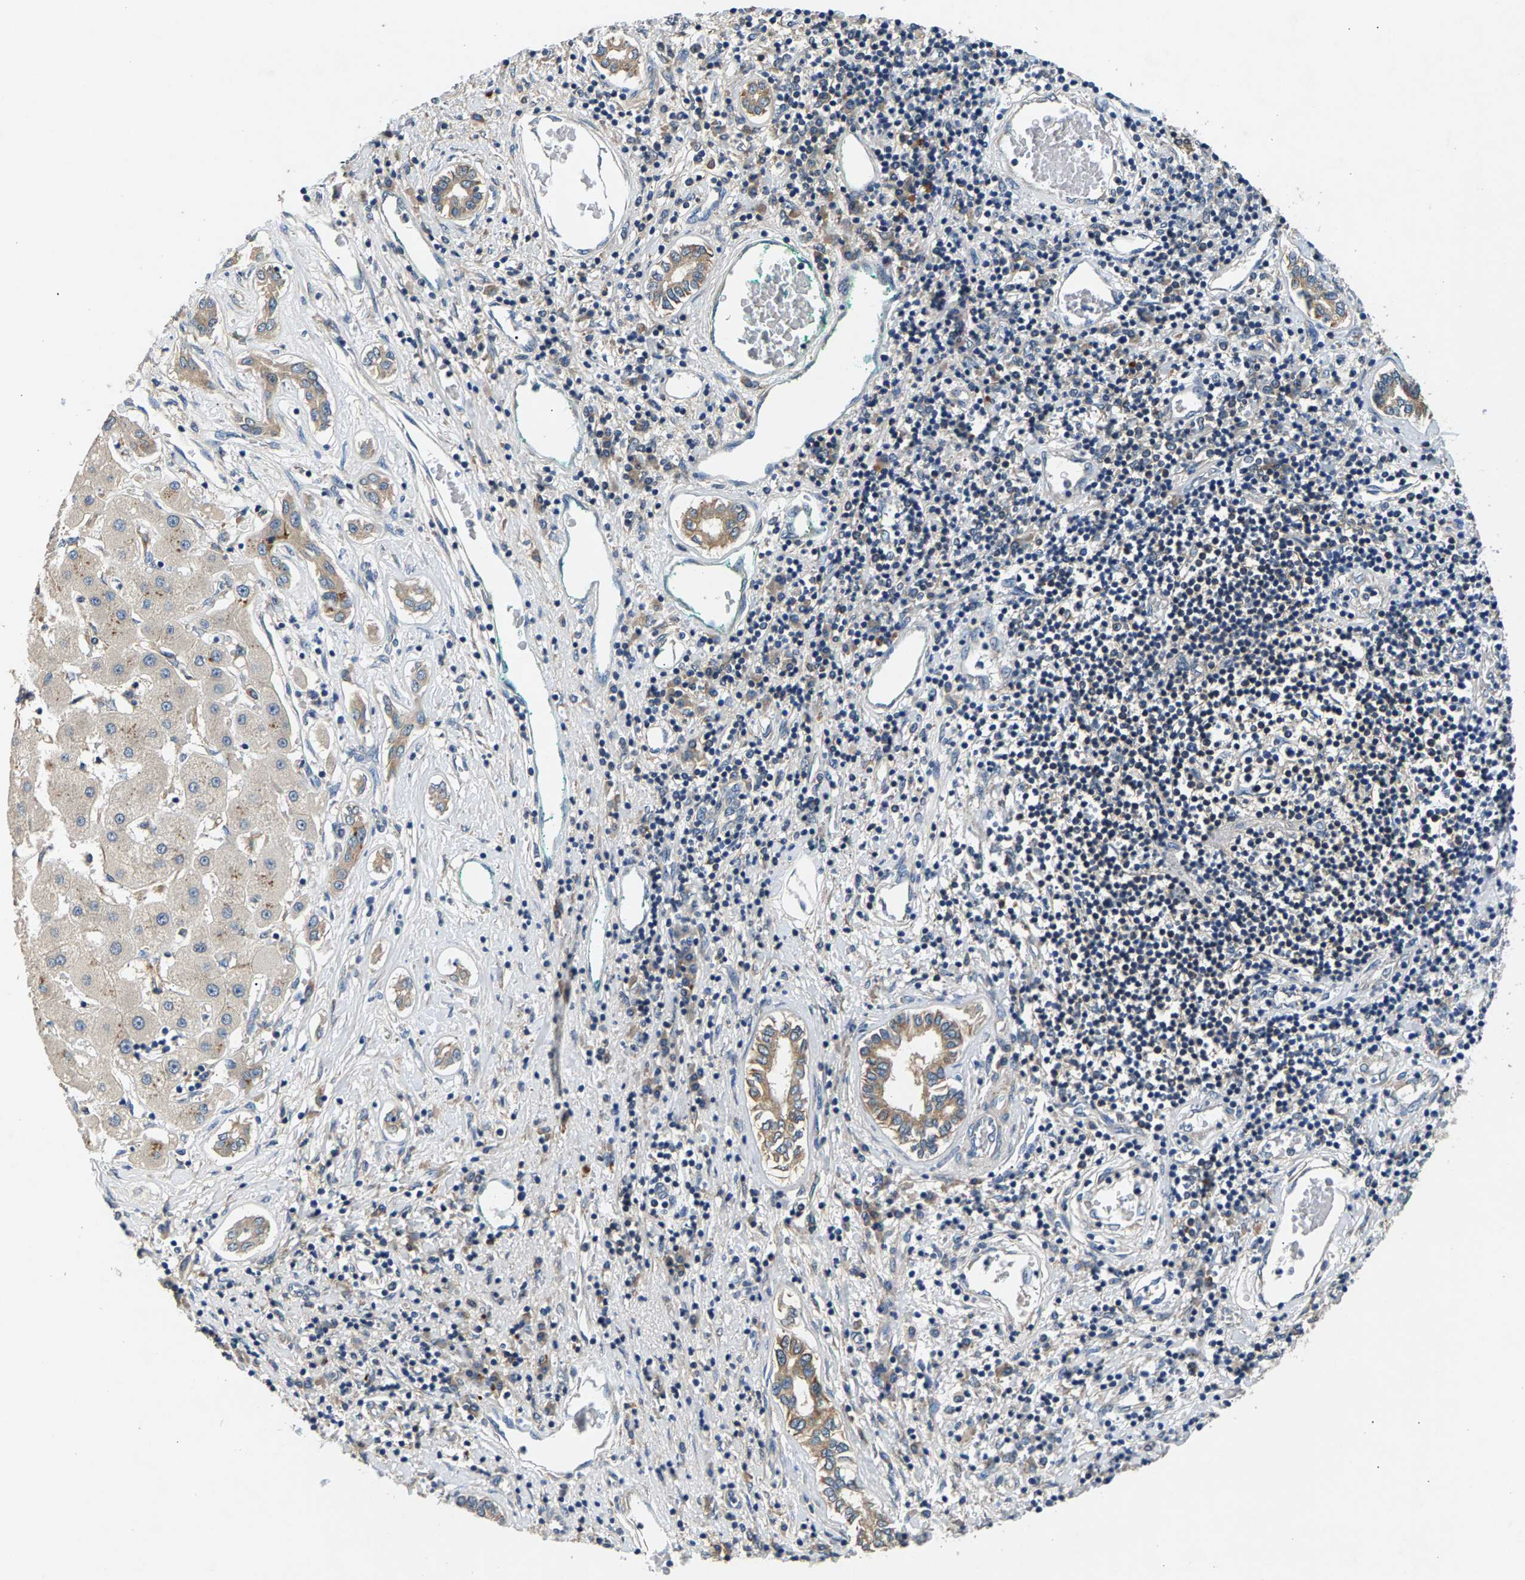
{"staining": {"intensity": "negative", "quantity": "none", "location": "none"}, "tissue": "liver cancer", "cell_type": "Tumor cells", "image_type": "cancer", "snomed": [{"axis": "morphology", "description": "Carcinoma, Hepatocellular, NOS"}, {"axis": "topography", "description": "Liver"}], "caption": "Tumor cells show no significant staining in liver hepatocellular carcinoma.", "gene": "NT5C", "patient": {"sex": "male", "age": 65}}